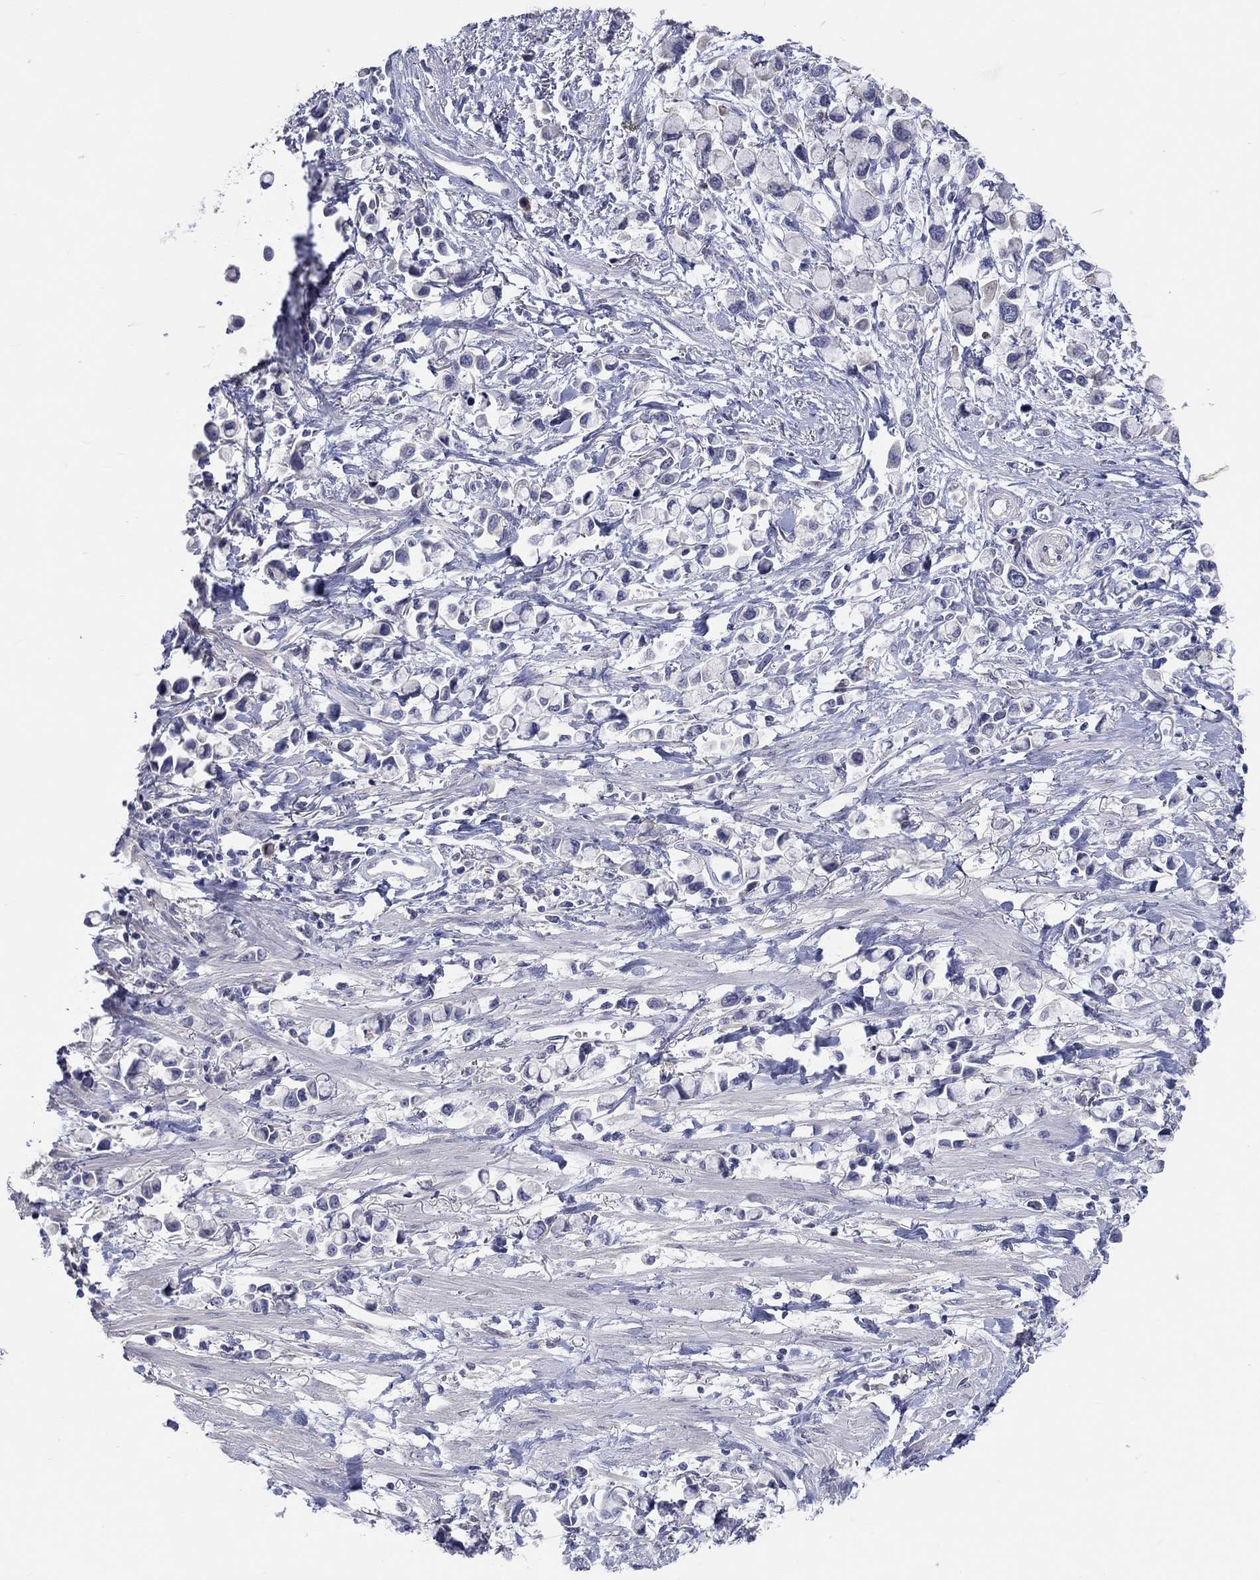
{"staining": {"intensity": "negative", "quantity": "none", "location": "none"}, "tissue": "stomach cancer", "cell_type": "Tumor cells", "image_type": "cancer", "snomed": [{"axis": "morphology", "description": "Adenocarcinoma, NOS"}, {"axis": "topography", "description": "Stomach"}], "caption": "Human stomach adenocarcinoma stained for a protein using immunohistochemistry (IHC) displays no staining in tumor cells.", "gene": "LRRC4C", "patient": {"sex": "female", "age": 81}}